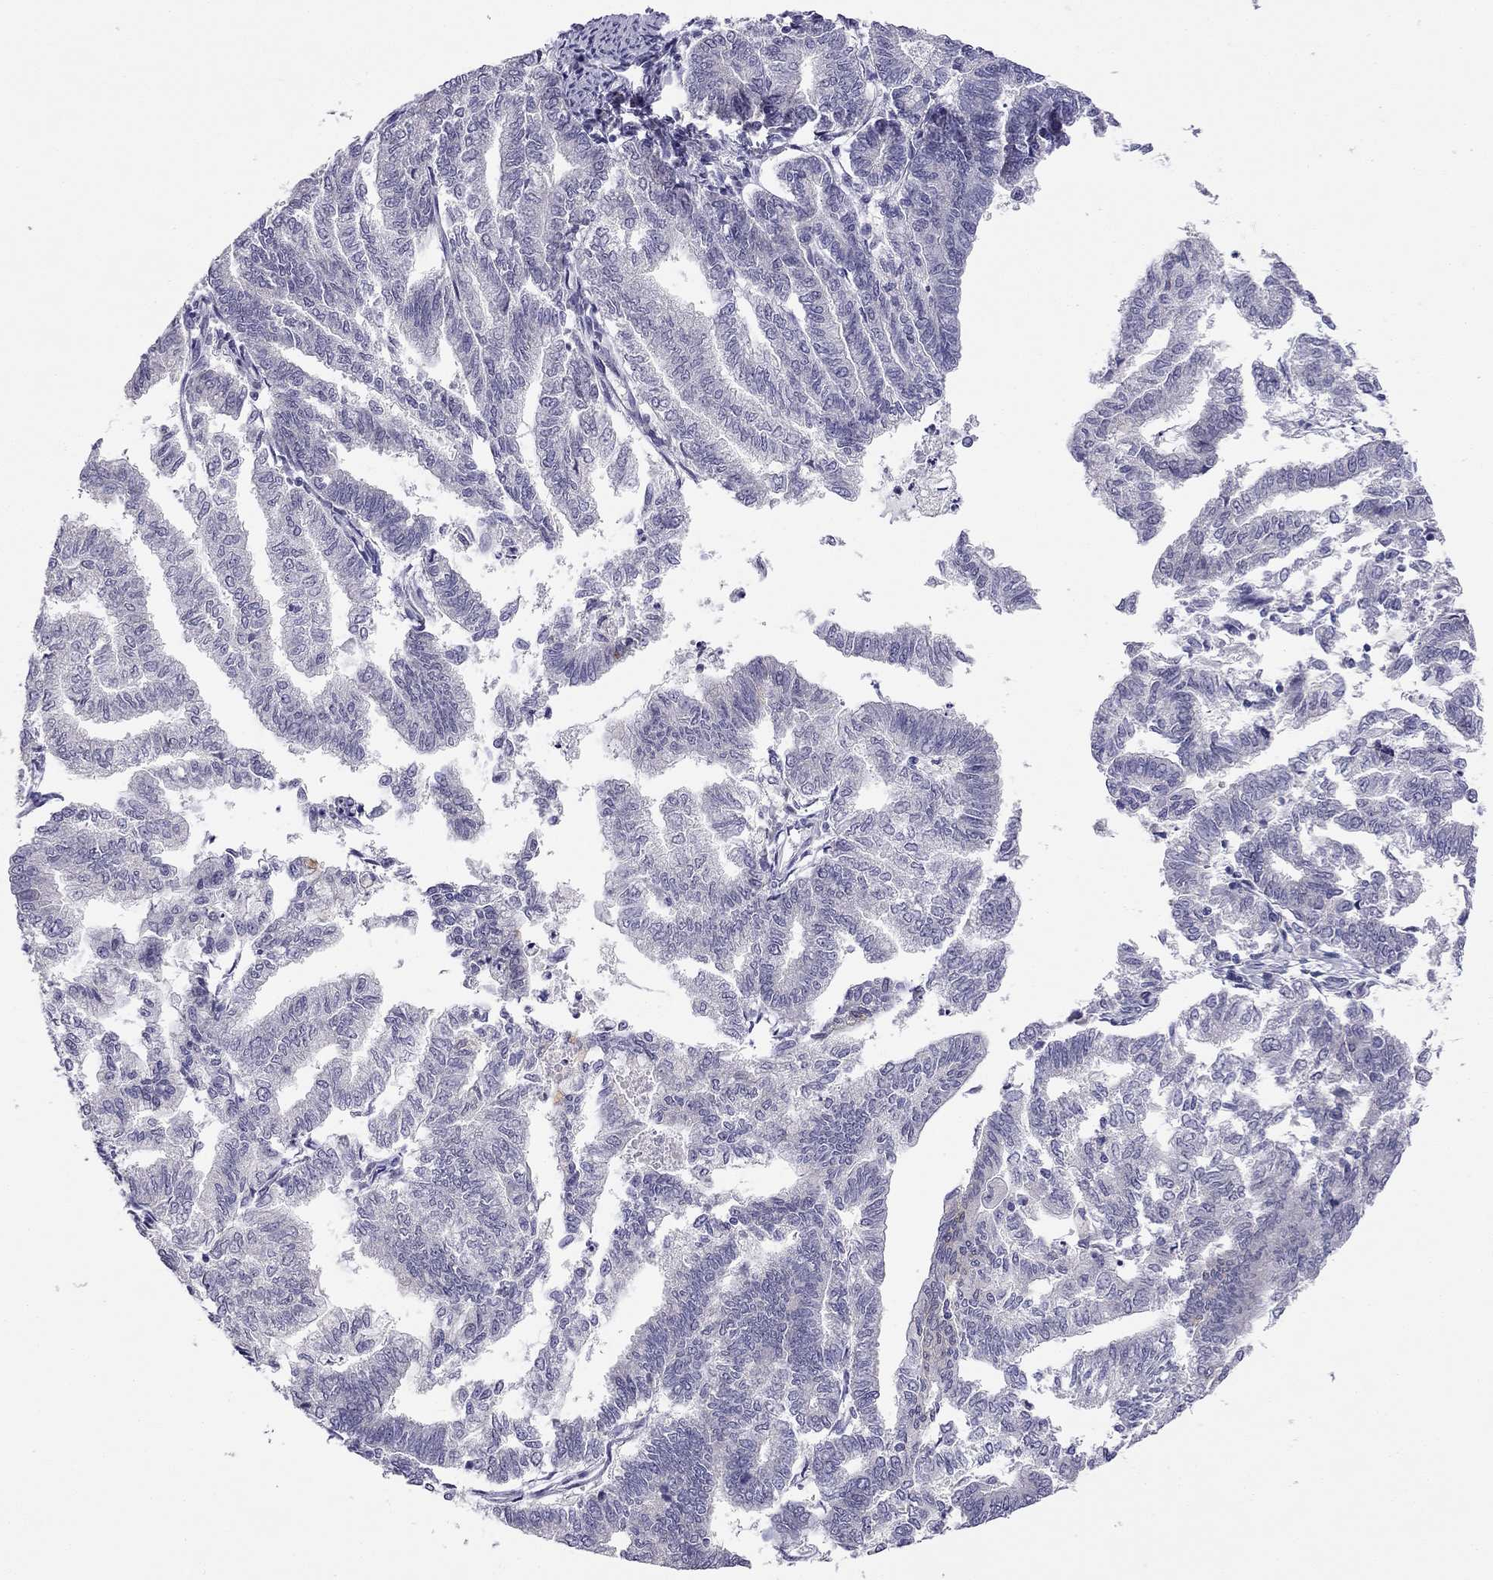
{"staining": {"intensity": "negative", "quantity": "none", "location": "none"}, "tissue": "endometrial cancer", "cell_type": "Tumor cells", "image_type": "cancer", "snomed": [{"axis": "morphology", "description": "Adenocarcinoma, NOS"}, {"axis": "topography", "description": "Endometrium"}], "caption": "There is no significant staining in tumor cells of adenocarcinoma (endometrial). The staining is performed using DAB brown chromogen with nuclei counter-stained in using hematoxylin.", "gene": "C16orf89", "patient": {"sex": "female", "age": 79}}